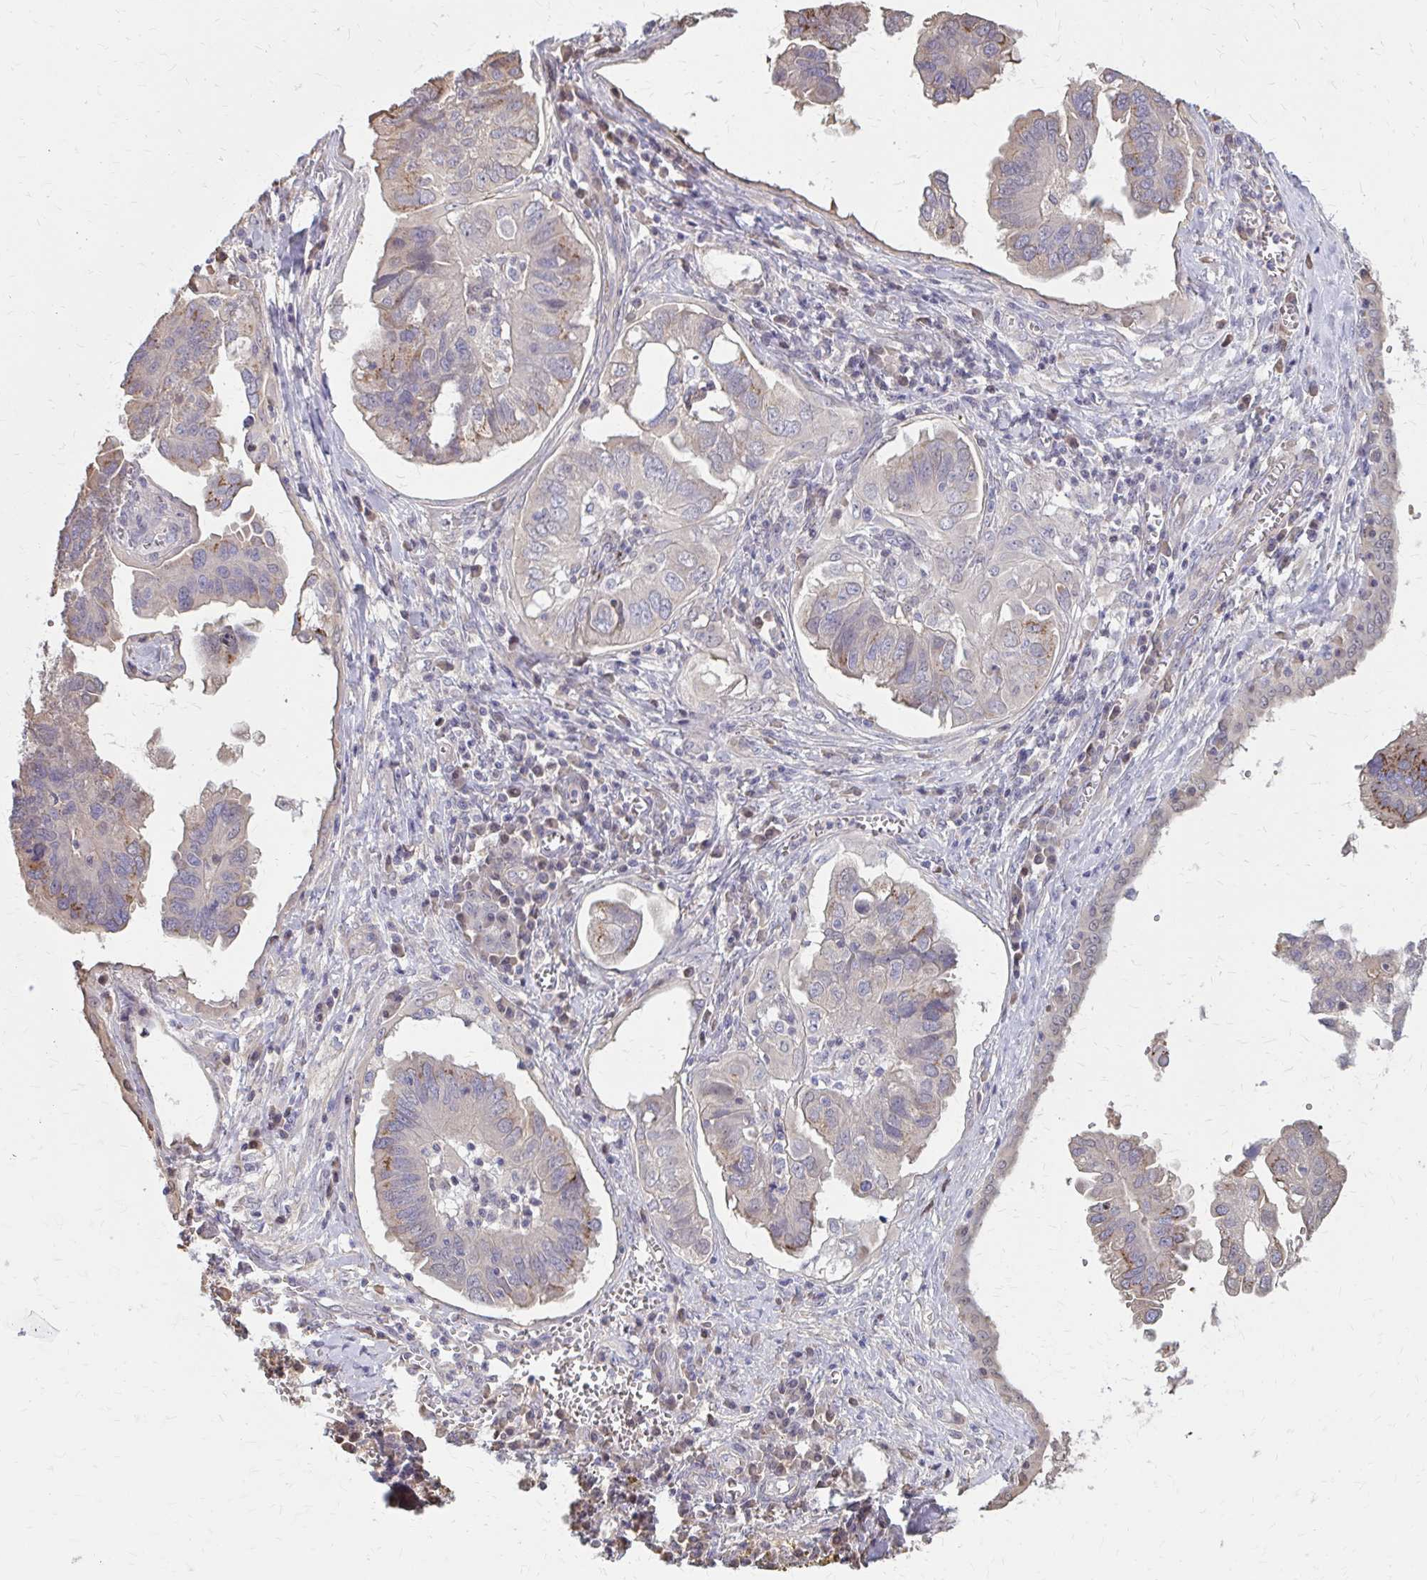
{"staining": {"intensity": "moderate", "quantity": "<25%", "location": "cytoplasmic/membranous"}, "tissue": "ovarian cancer", "cell_type": "Tumor cells", "image_type": "cancer", "snomed": [{"axis": "morphology", "description": "Cystadenocarcinoma, serous, NOS"}, {"axis": "topography", "description": "Ovary"}], "caption": "The immunohistochemical stain highlights moderate cytoplasmic/membranous staining in tumor cells of serous cystadenocarcinoma (ovarian) tissue.", "gene": "IFI44L", "patient": {"sex": "female", "age": 79}}